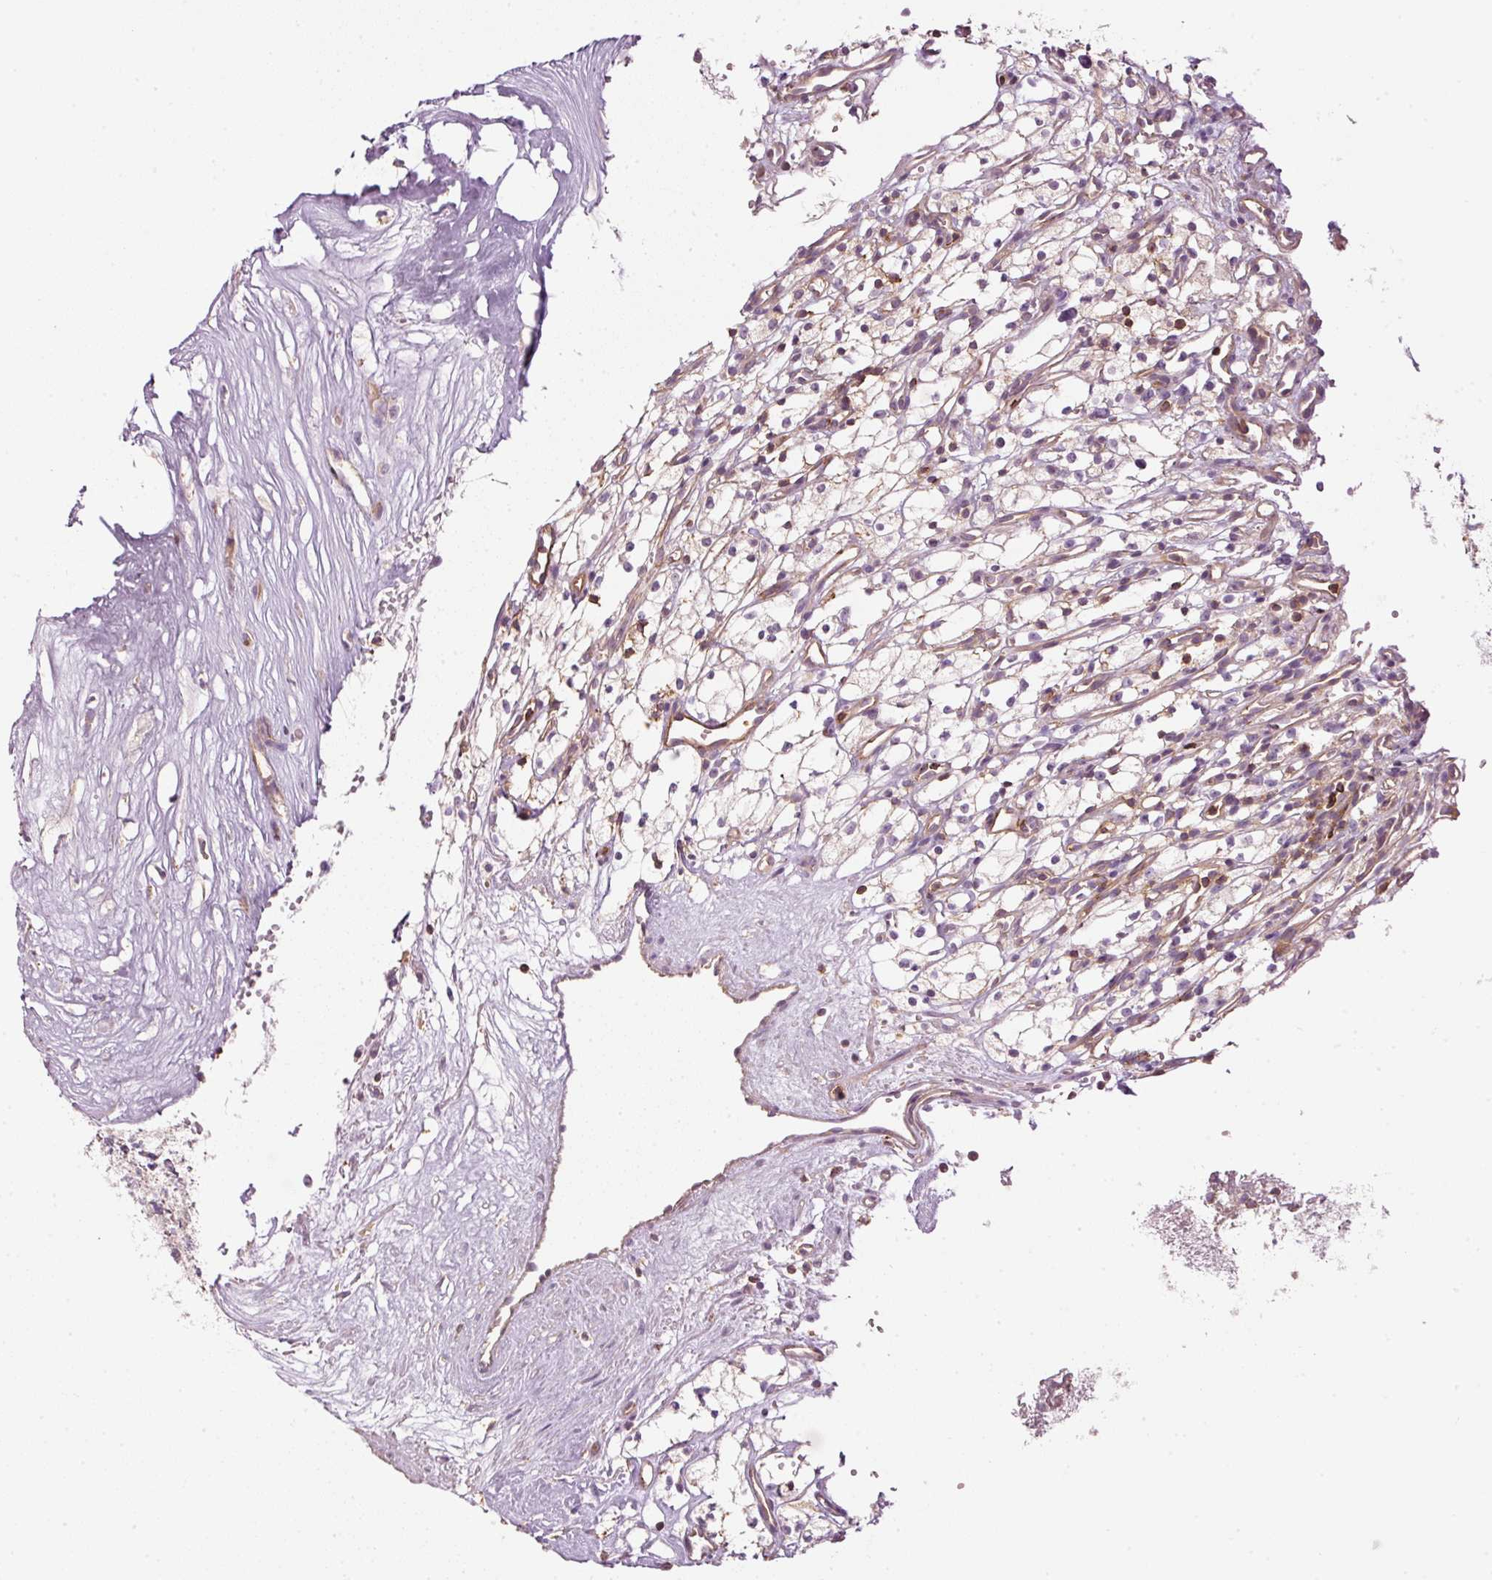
{"staining": {"intensity": "negative", "quantity": "none", "location": "none"}, "tissue": "renal cancer", "cell_type": "Tumor cells", "image_type": "cancer", "snomed": [{"axis": "morphology", "description": "Adenocarcinoma, NOS"}, {"axis": "topography", "description": "Kidney"}], "caption": "Immunohistochemistry micrograph of renal cancer (adenocarcinoma) stained for a protein (brown), which reveals no expression in tumor cells.", "gene": "SIPA1", "patient": {"sex": "male", "age": 59}}